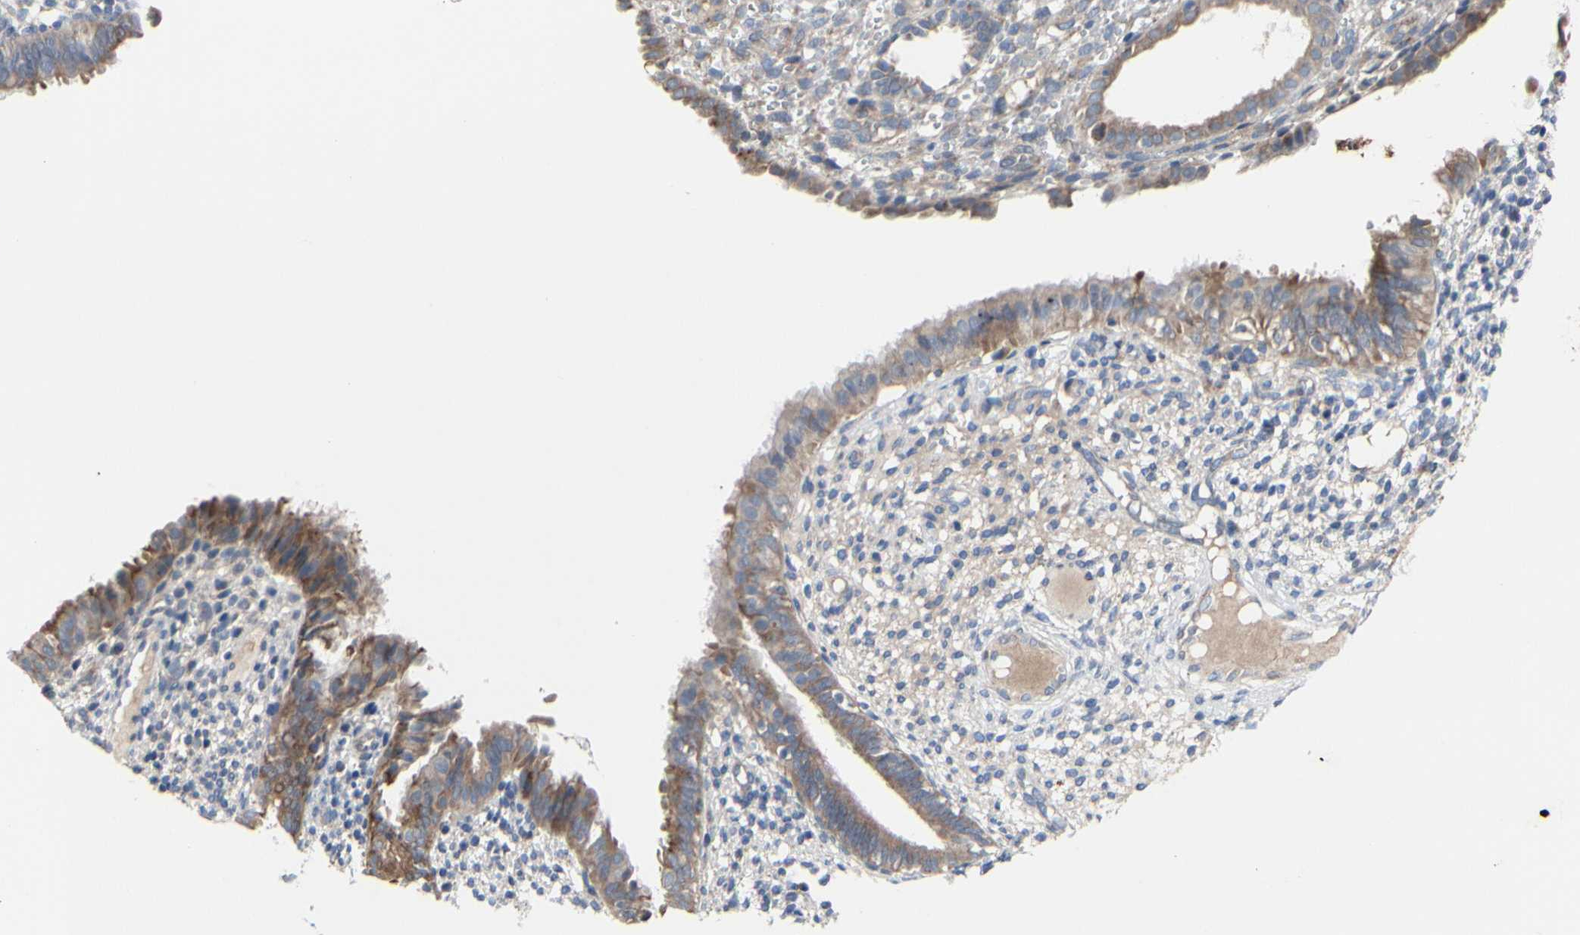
{"staining": {"intensity": "weak", "quantity": "25%-75%", "location": "cytoplasmic/membranous"}, "tissue": "endometrium", "cell_type": "Cells in endometrial stroma", "image_type": "normal", "snomed": [{"axis": "morphology", "description": "Normal tissue, NOS"}, {"axis": "topography", "description": "Endometrium"}], "caption": "This photomicrograph displays immunohistochemistry (IHC) staining of benign endometrium, with low weak cytoplasmic/membranous positivity in about 25%-75% of cells in endometrial stroma.", "gene": "TTC14", "patient": {"sex": "female", "age": 61}}